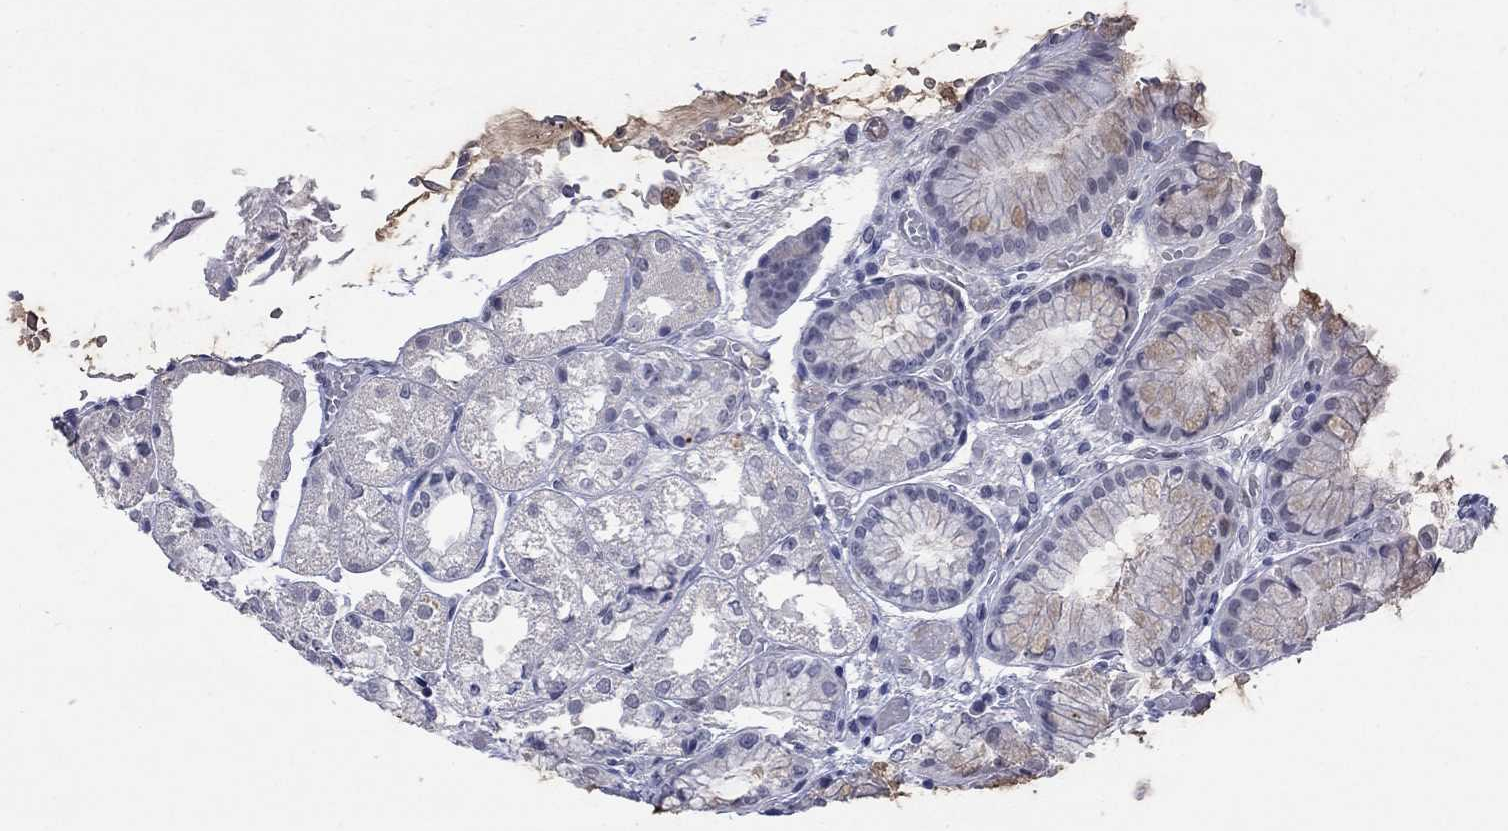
{"staining": {"intensity": "weak", "quantity": "<25%", "location": "cytoplasmic/membranous"}, "tissue": "stomach", "cell_type": "Glandular cells", "image_type": "normal", "snomed": [{"axis": "morphology", "description": "Normal tissue, NOS"}, {"axis": "topography", "description": "Stomach, upper"}], "caption": "This is an immunohistochemistry histopathology image of normal stomach. There is no positivity in glandular cells.", "gene": "SLC51A", "patient": {"sex": "male", "age": 72}}